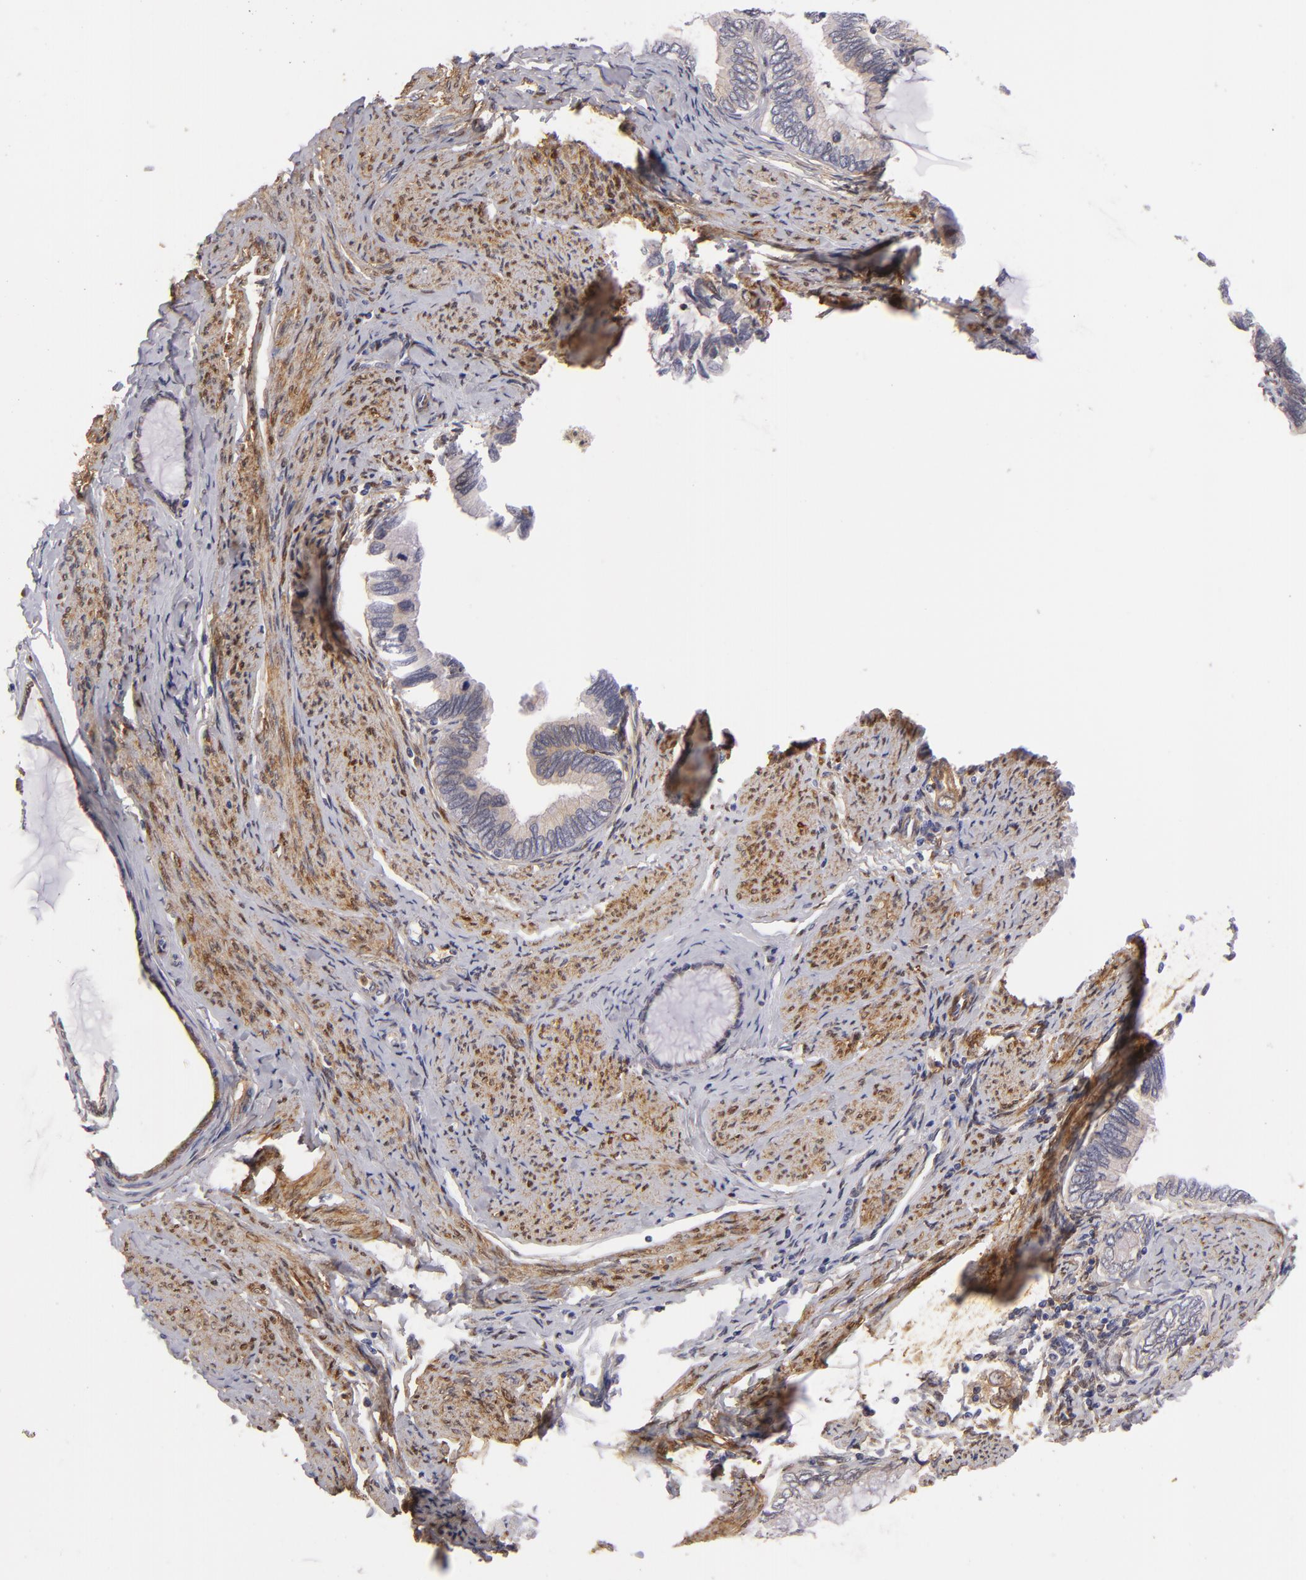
{"staining": {"intensity": "weak", "quantity": ">75%", "location": "cytoplasmic/membranous"}, "tissue": "cervical cancer", "cell_type": "Tumor cells", "image_type": "cancer", "snomed": [{"axis": "morphology", "description": "Adenocarcinoma, NOS"}, {"axis": "topography", "description": "Cervix"}], "caption": "Approximately >75% of tumor cells in human cervical cancer display weak cytoplasmic/membranous protein positivity as visualized by brown immunohistochemical staining.", "gene": "VCL", "patient": {"sex": "female", "age": 49}}